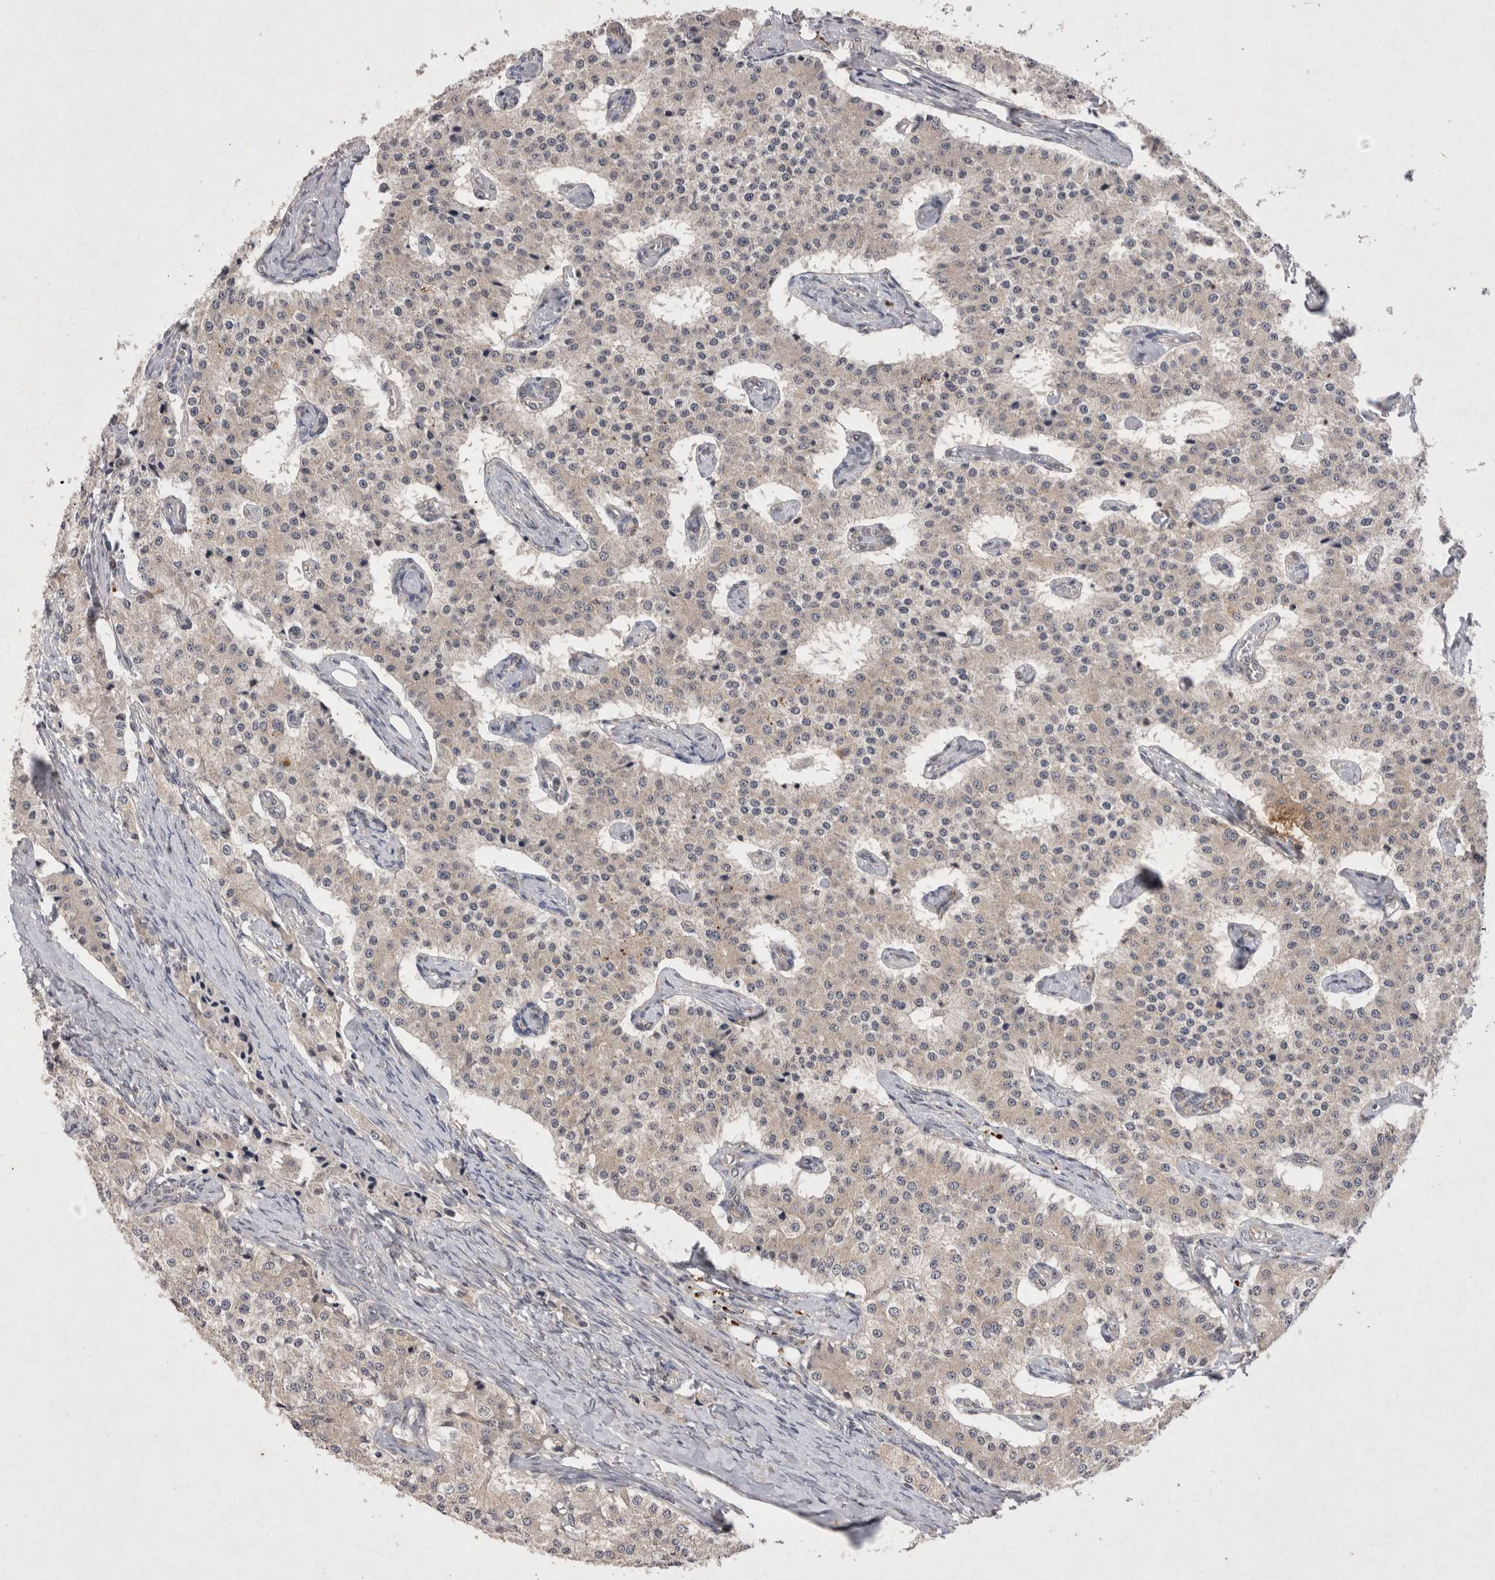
{"staining": {"intensity": "negative", "quantity": "none", "location": "none"}, "tissue": "carcinoid", "cell_type": "Tumor cells", "image_type": "cancer", "snomed": [{"axis": "morphology", "description": "Carcinoid, malignant, NOS"}, {"axis": "topography", "description": "Colon"}], "caption": "An immunohistochemistry (IHC) image of malignant carcinoid is shown. There is no staining in tumor cells of malignant carcinoid.", "gene": "RASSF3", "patient": {"sex": "female", "age": 52}}